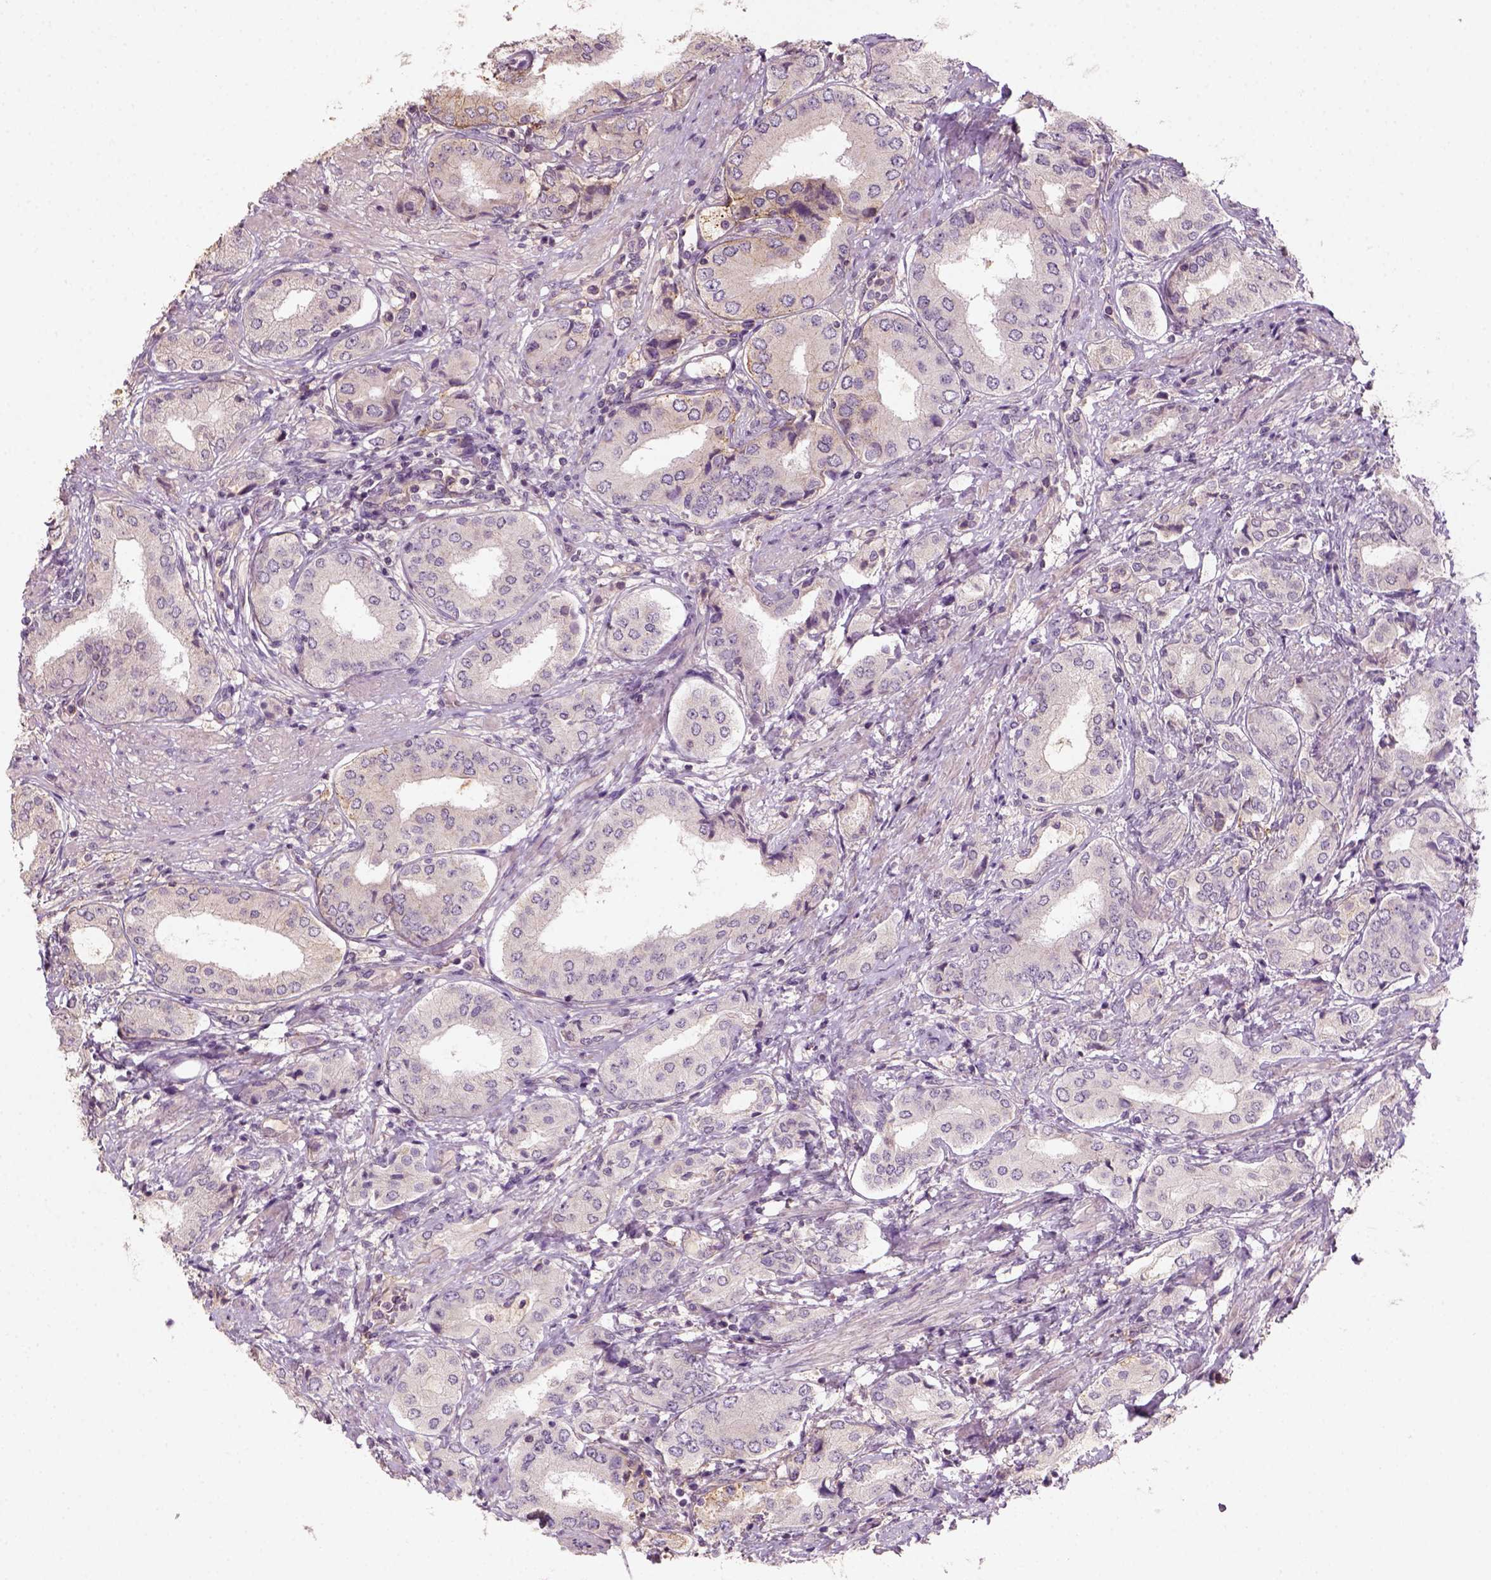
{"staining": {"intensity": "weak", "quantity": "<25%", "location": "cytoplasmic/membranous"}, "tissue": "prostate cancer", "cell_type": "Tumor cells", "image_type": "cancer", "snomed": [{"axis": "morphology", "description": "Adenocarcinoma, NOS"}, {"axis": "topography", "description": "Prostate"}], "caption": "Prostate cancer was stained to show a protein in brown. There is no significant expression in tumor cells. The staining was performed using DAB to visualize the protein expression in brown, while the nuclei were stained in blue with hematoxylin (Magnification: 20x).", "gene": "AQP9", "patient": {"sex": "male", "age": 63}}